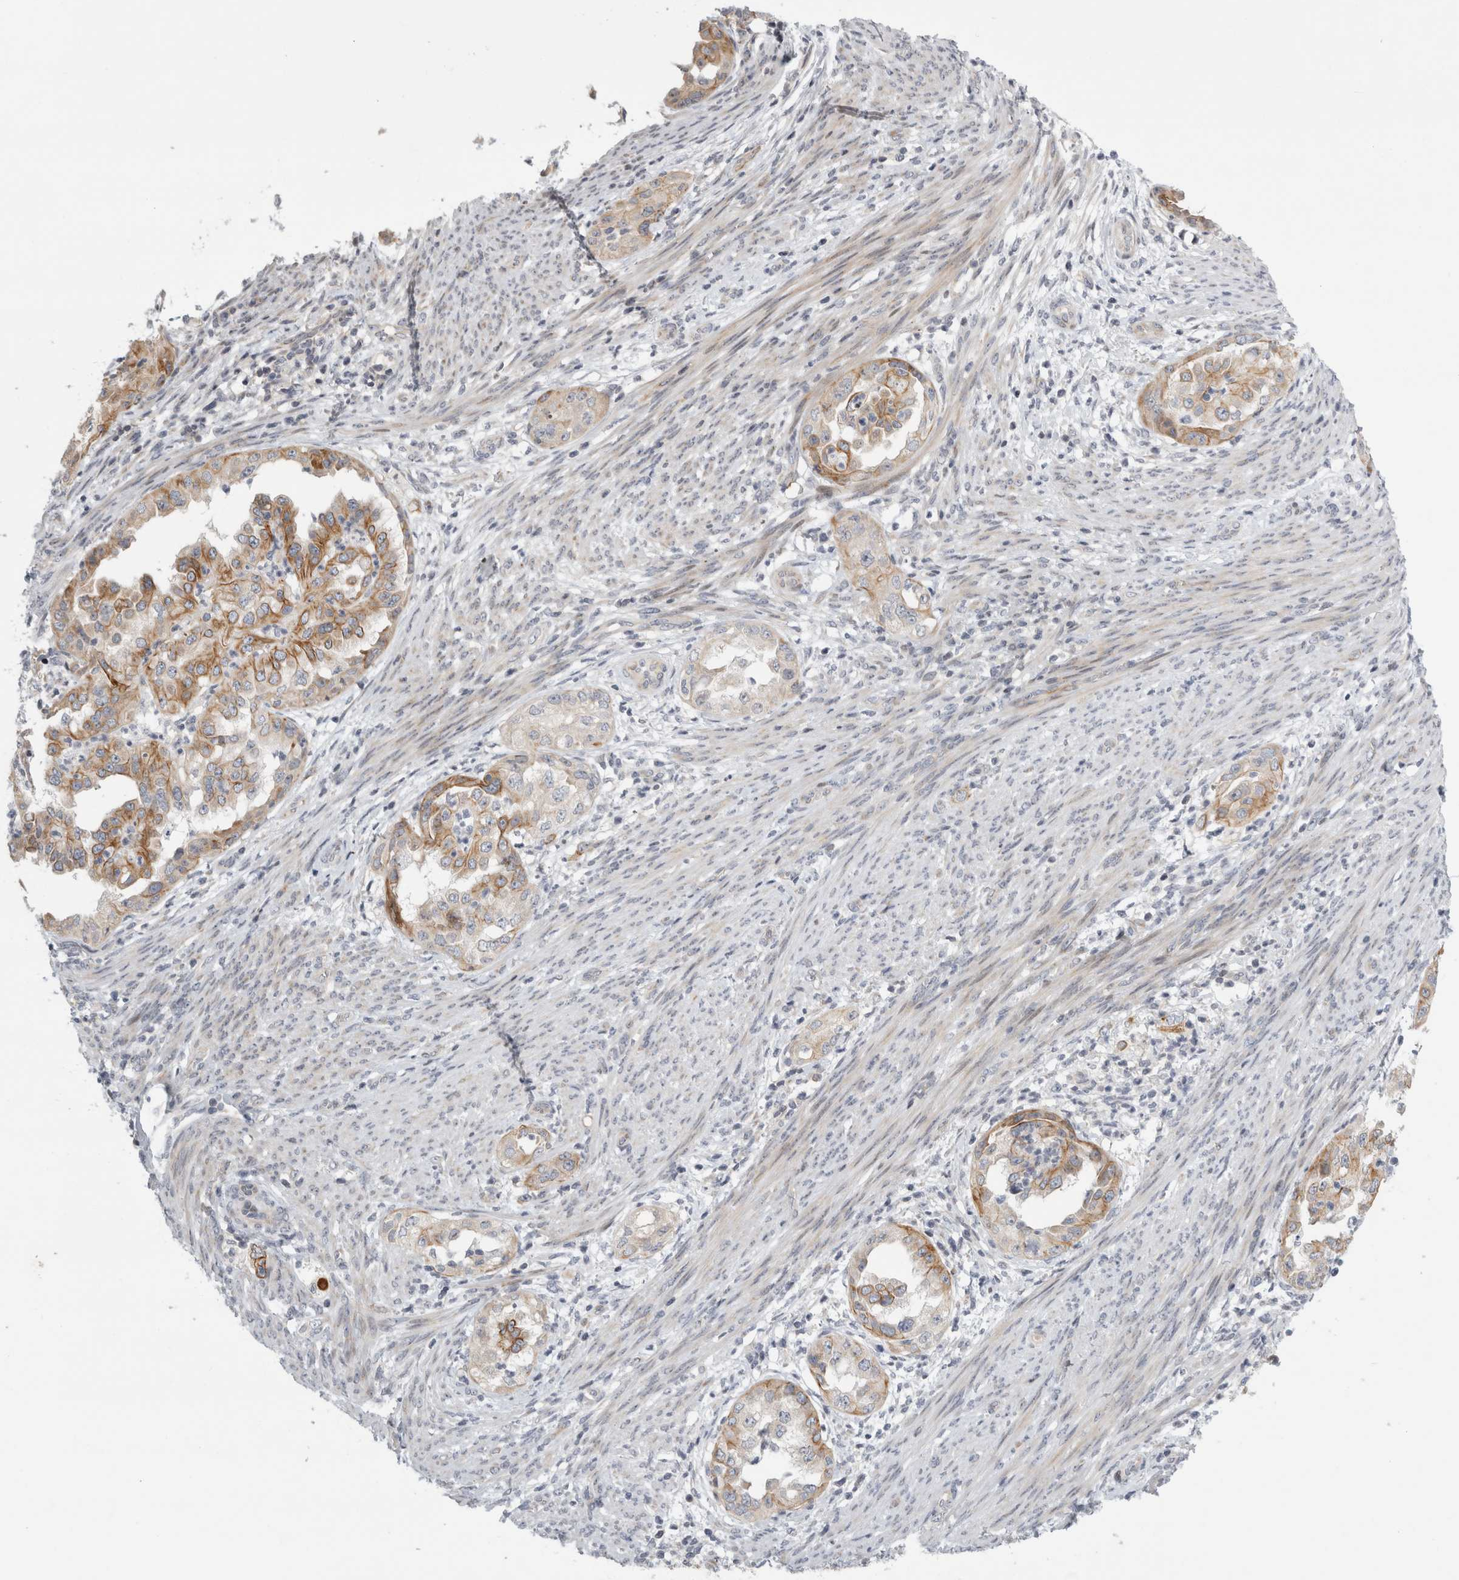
{"staining": {"intensity": "moderate", "quantity": "25%-75%", "location": "cytoplasmic/membranous"}, "tissue": "endometrial cancer", "cell_type": "Tumor cells", "image_type": "cancer", "snomed": [{"axis": "morphology", "description": "Adenocarcinoma, NOS"}, {"axis": "topography", "description": "Endometrium"}], "caption": "Human endometrial cancer stained with a protein marker displays moderate staining in tumor cells.", "gene": "UTP25", "patient": {"sex": "female", "age": 85}}